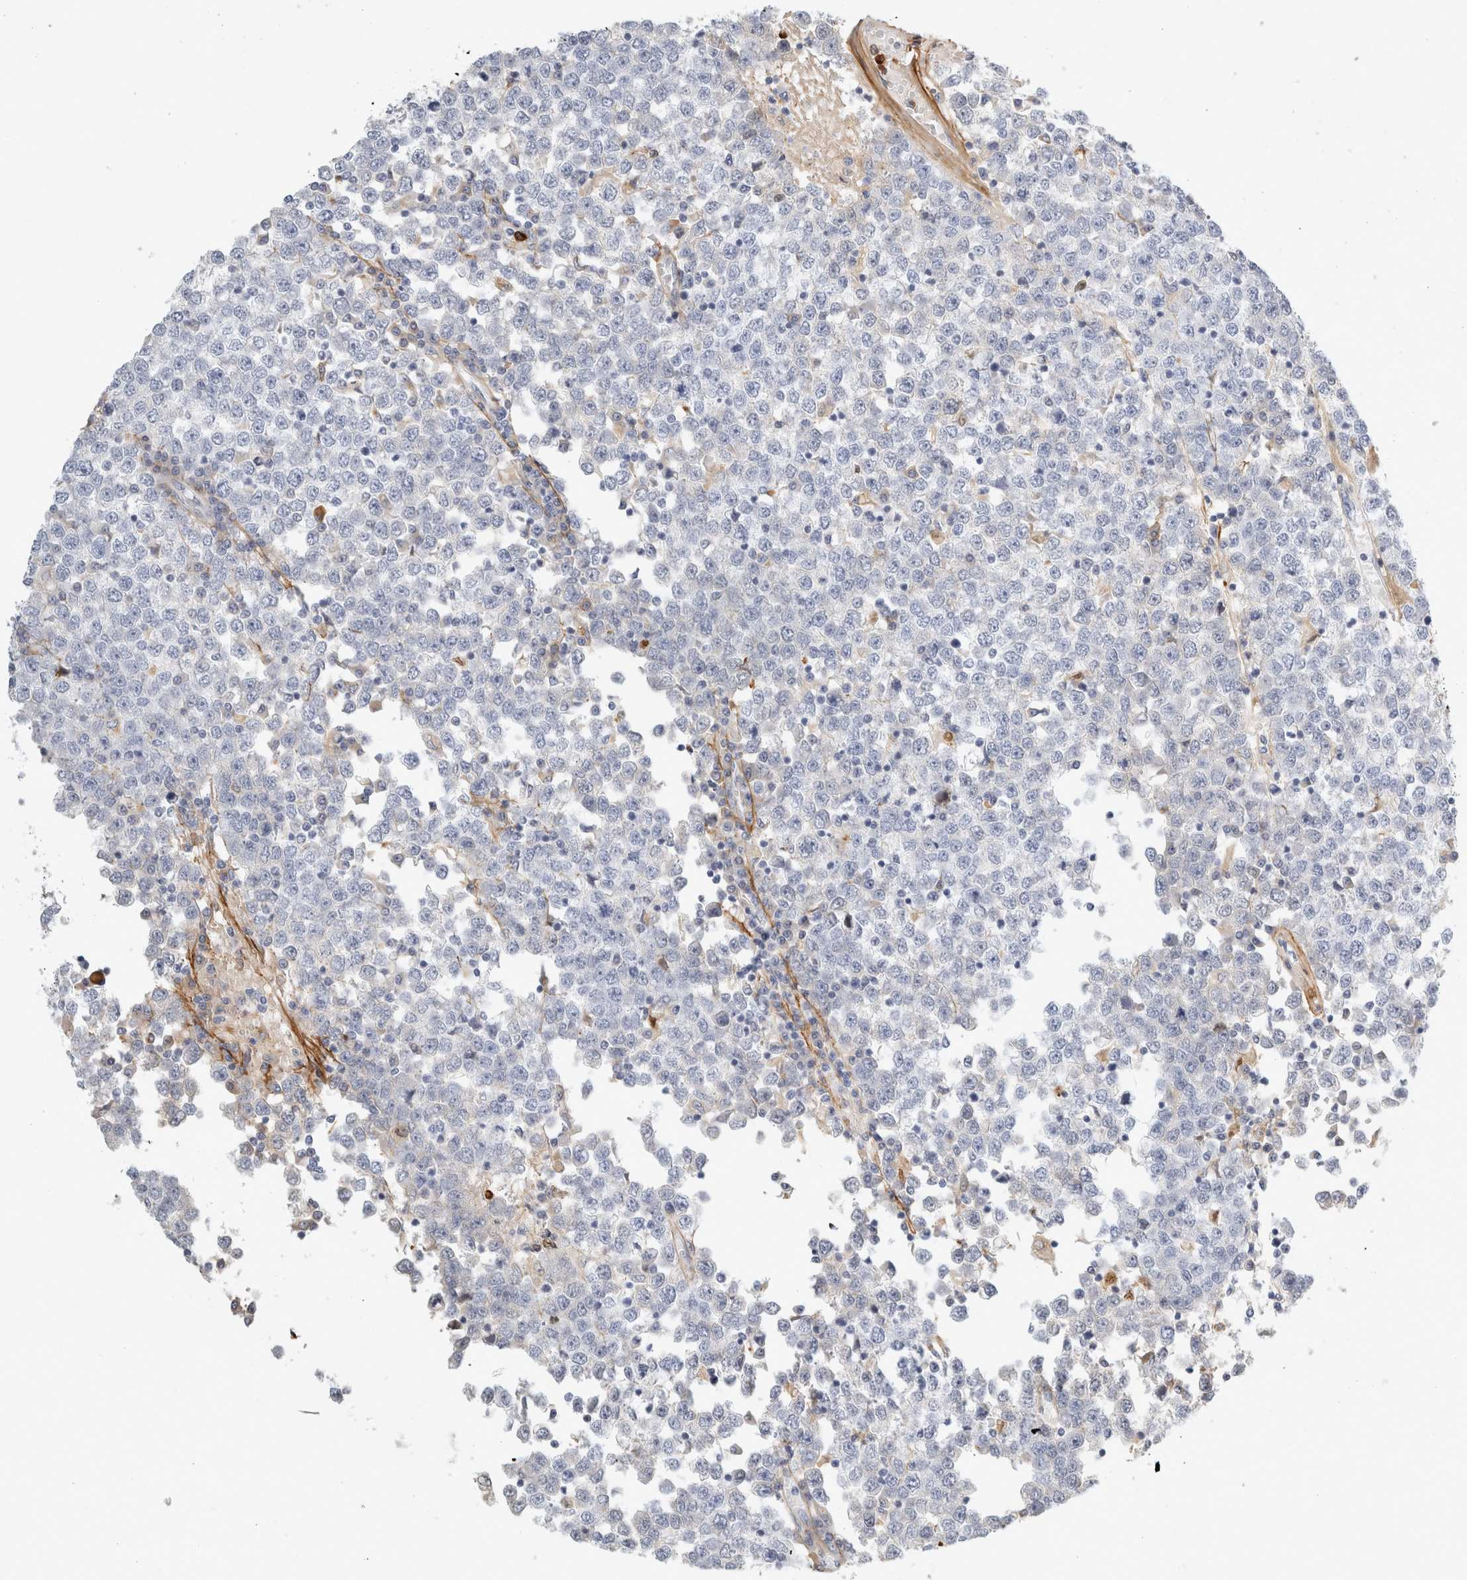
{"staining": {"intensity": "negative", "quantity": "none", "location": "none"}, "tissue": "testis cancer", "cell_type": "Tumor cells", "image_type": "cancer", "snomed": [{"axis": "morphology", "description": "Seminoma, NOS"}, {"axis": "topography", "description": "Testis"}], "caption": "Tumor cells show no significant protein expression in testis cancer.", "gene": "FGL2", "patient": {"sex": "male", "age": 65}}